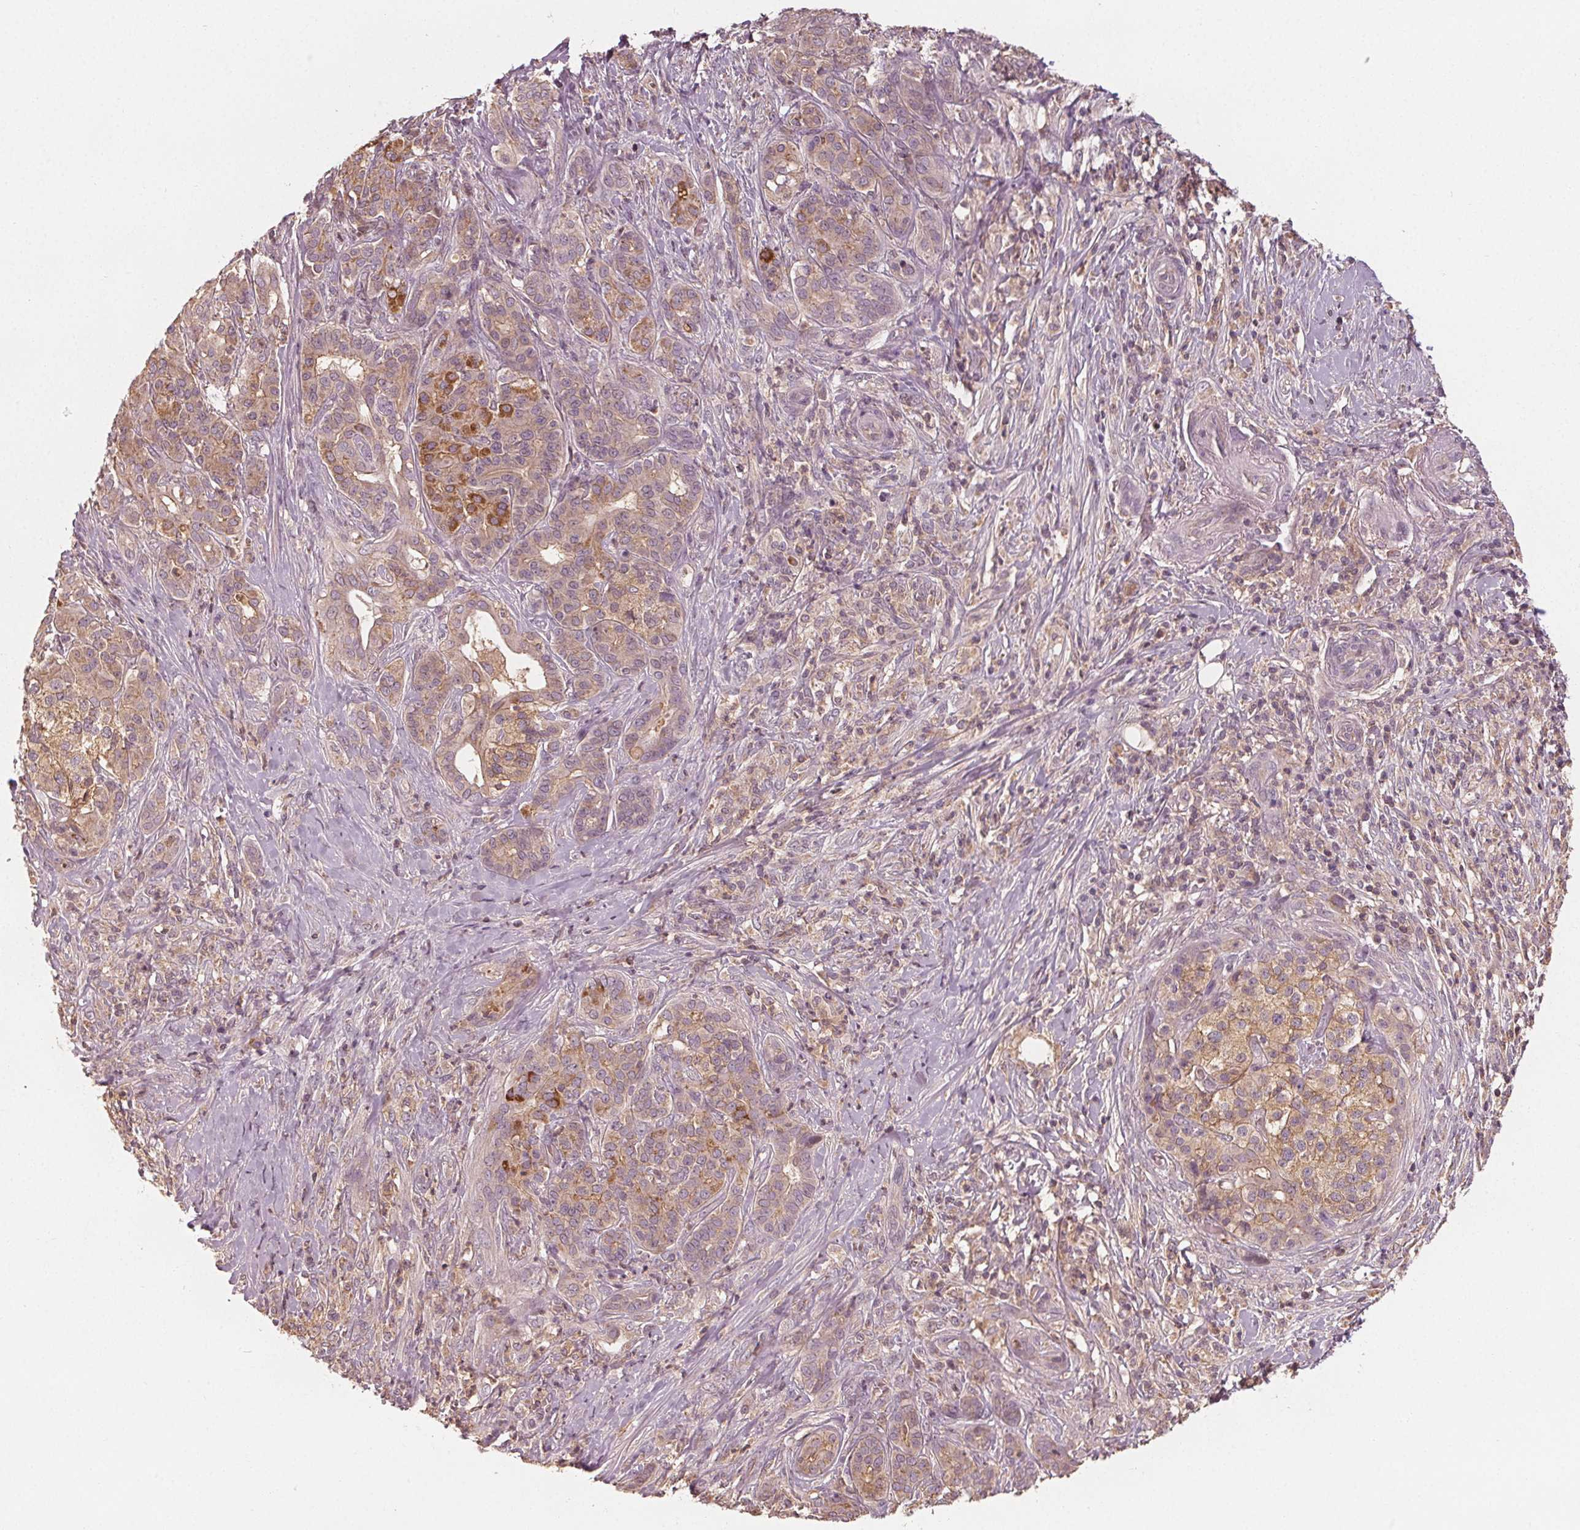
{"staining": {"intensity": "weak", "quantity": "25%-75%", "location": "cytoplasmic/membranous"}, "tissue": "pancreatic cancer", "cell_type": "Tumor cells", "image_type": "cancer", "snomed": [{"axis": "morphology", "description": "Normal tissue, NOS"}, {"axis": "morphology", "description": "Inflammation, NOS"}, {"axis": "morphology", "description": "Adenocarcinoma, NOS"}, {"axis": "topography", "description": "Pancreas"}], "caption": "Human pancreatic cancer (adenocarcinoma) stained with a protein marker reveals weak staining in tumor cells.", "gene": "GNB2", "patient": {"sex": "male", "age": 57}}